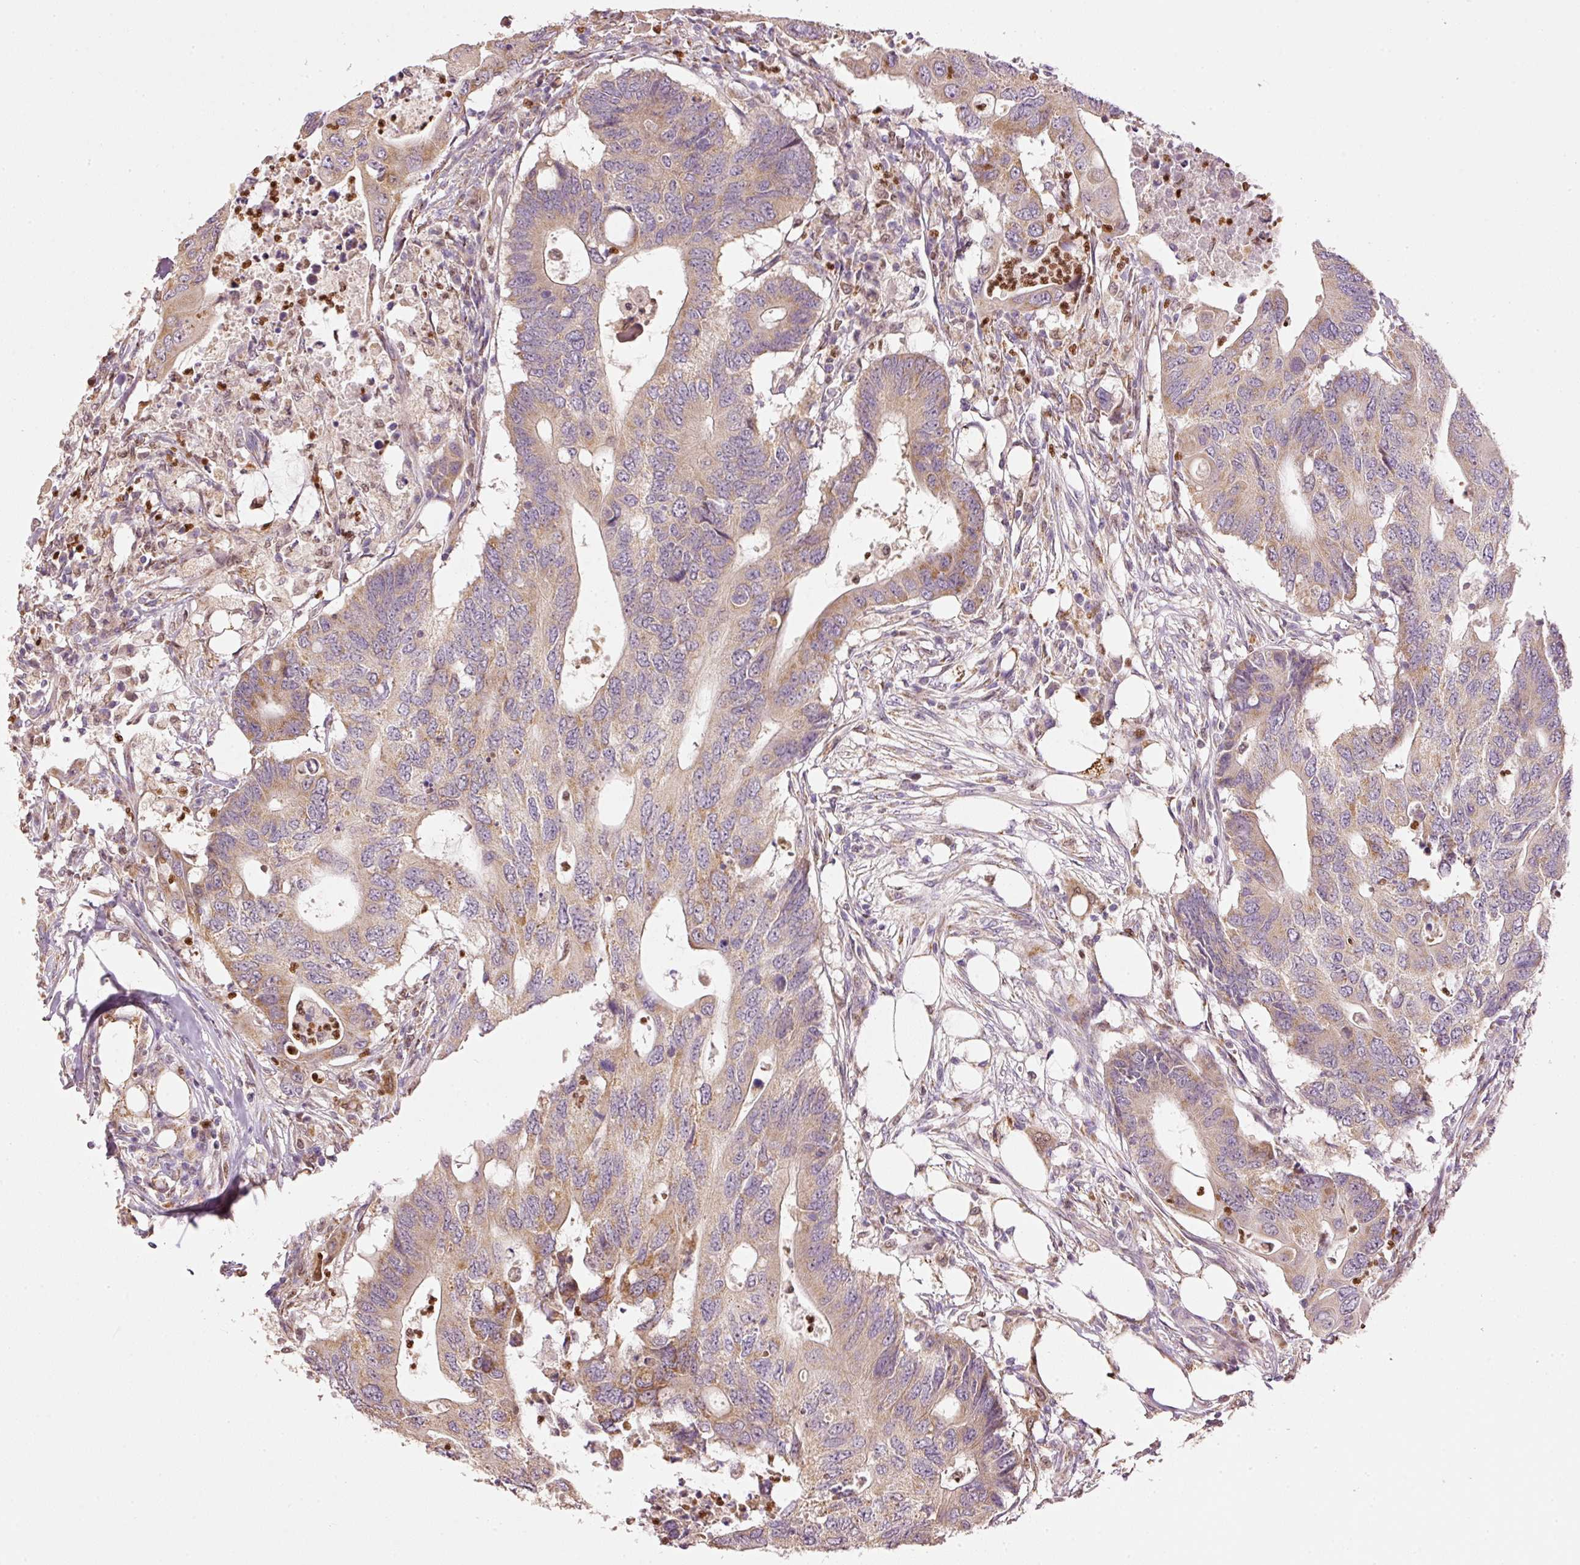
{"staining": {"intensity": "weak", "quantity": ">75%", "location": "cytoplasmic/membranous"}, "tissue": "colorectal cancer", "cell_type": "Tumor cells", "image_type": "cancer", "snomed": [{"axis": "morphology", "description": "Adenocarcinoma, NOS"}, {"axis": "topography", "description": "Colon"}], "caption": "Tumor cells reveal low levels of weak cytoplasmic/membranous staining in about >75% of cells in colorectal cancer (adenocarcinoma). The protein is shown in brown color, while the nuclei are stained blue.", "gene": "MTHFD1L", "patient": {"sex": "male", "age": 71}}